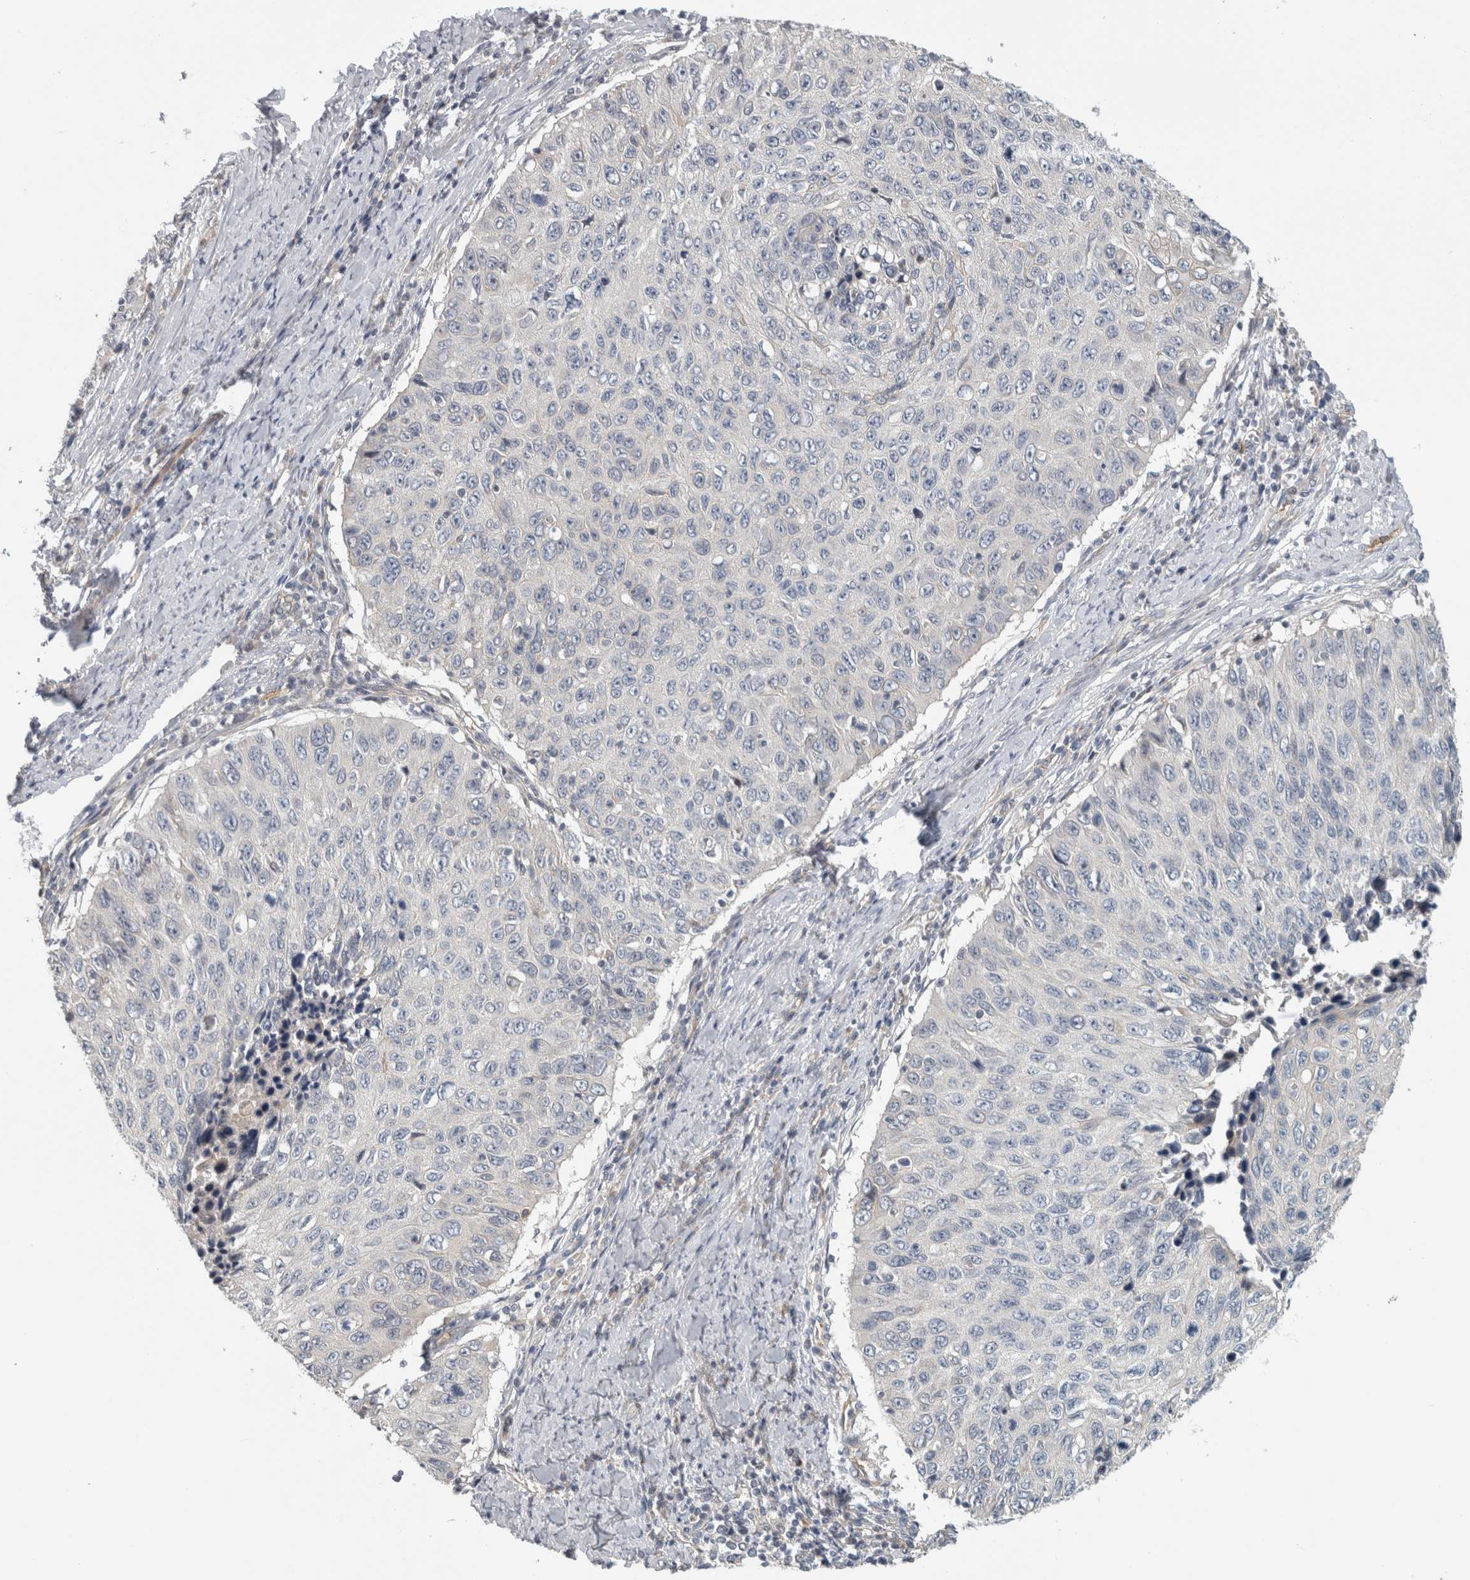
{"staining": {"intensity": "negative", "quantity": "none", "location": "none"}, "tissue": "cervical cancer", "cell_type": "Tumor cells", "image_type": "cancer", "snomed": [{"axis": "morphology", "description": "Squamous cell carcinoma, NOS"}, {"axis": "topography", "description": "Cervix"}], "caption": "IHC of cervical squamous cell carcinoma demonstrates no staining in tumor cells. (IHC, brightfield microscopy, high magnification).", "gene": "ZNF804B", "patient": {"sex": "female", "age": 53}}